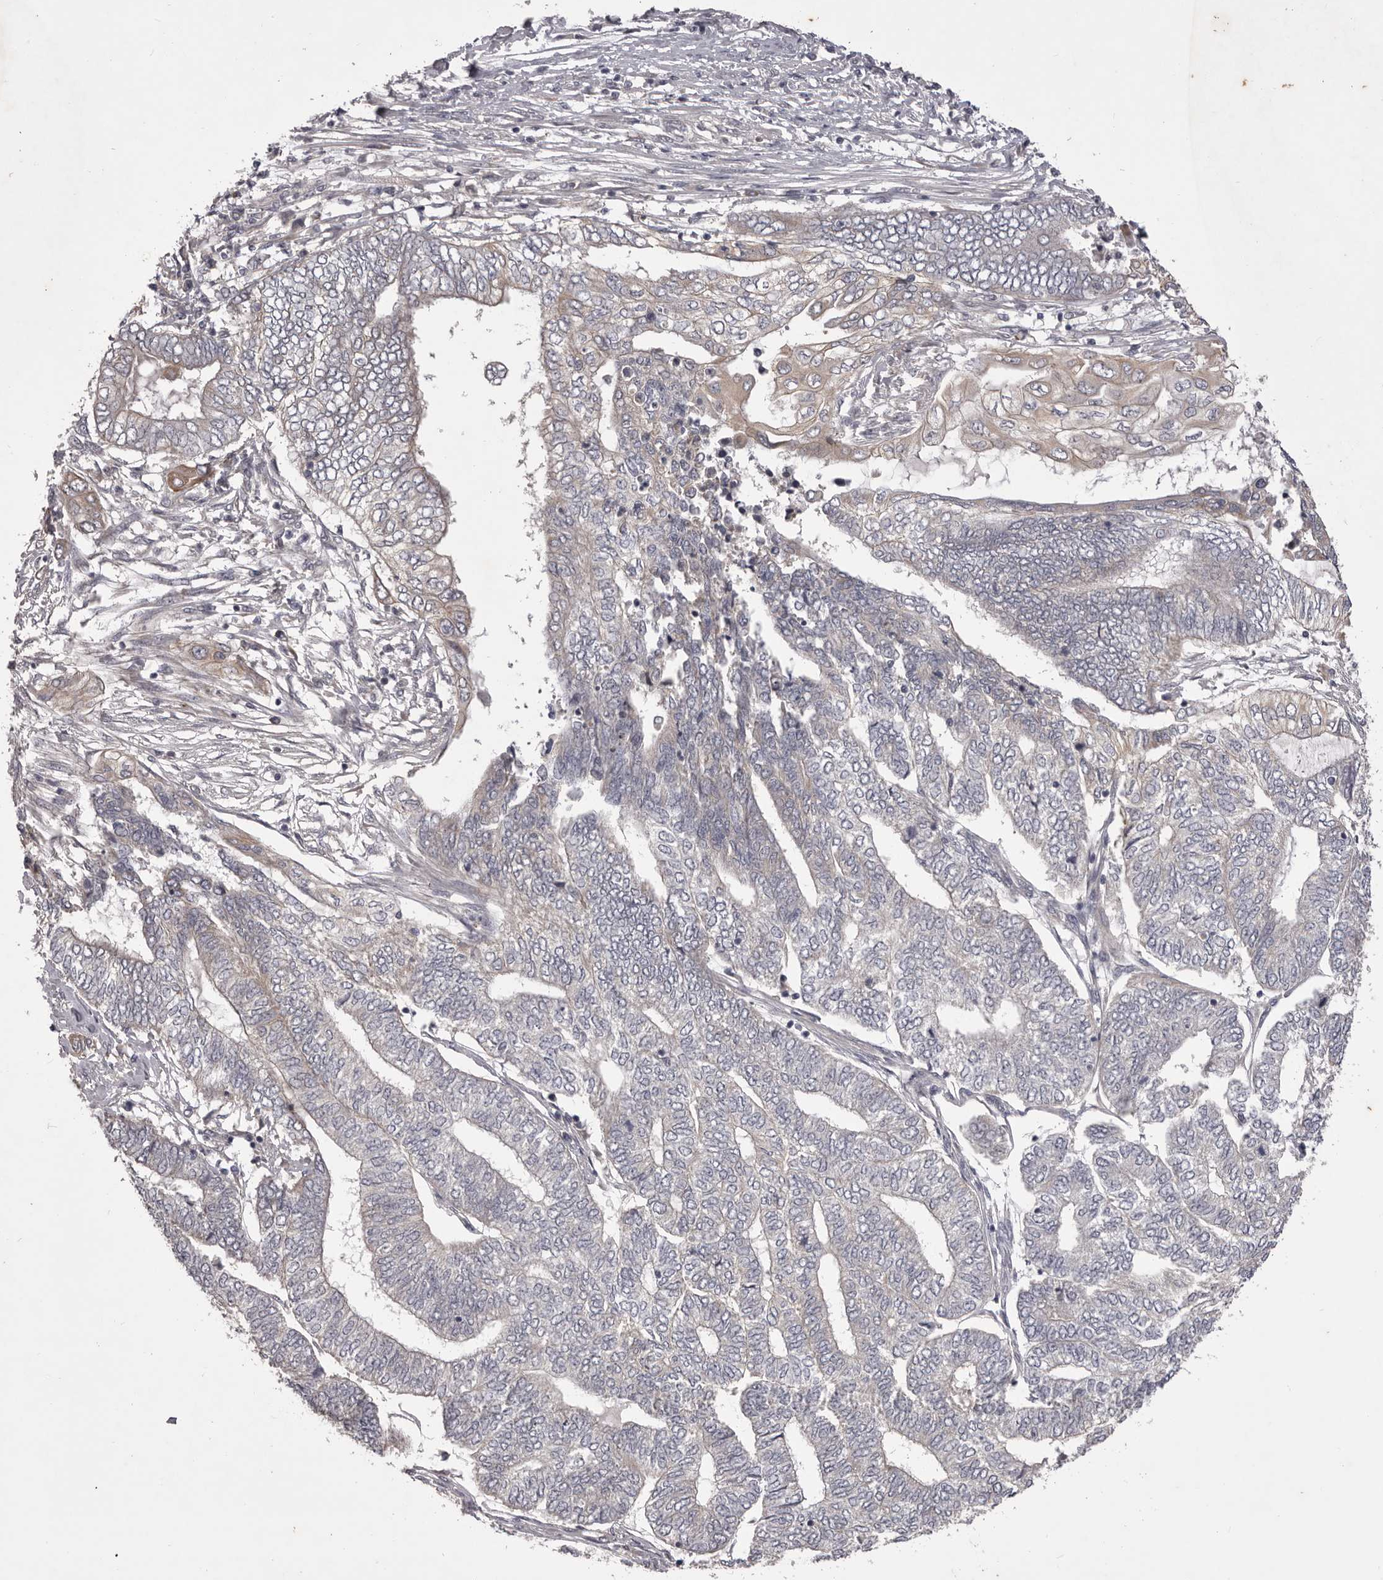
{"staining": {"intensity": "negative", "quantity": "none", "location": "none"}, "tissue": "endometrial cancer", "cell_type": "Tumor cells", "image_type": "cancer", "snomed": [{"axis": "morphology", "description": "Adenocarcinoma, NOS"}, {"axis": "topography", "description": "Uterus"}, {"axis": "topography", "description": "Endometrium"}], "caption": "Immunohistochemistry of adenocarcinoma (endometrial) exhibits no expression in tumor cells.", "gene": "PNRC1", "patient": {"sex": "female", "age": 70}}